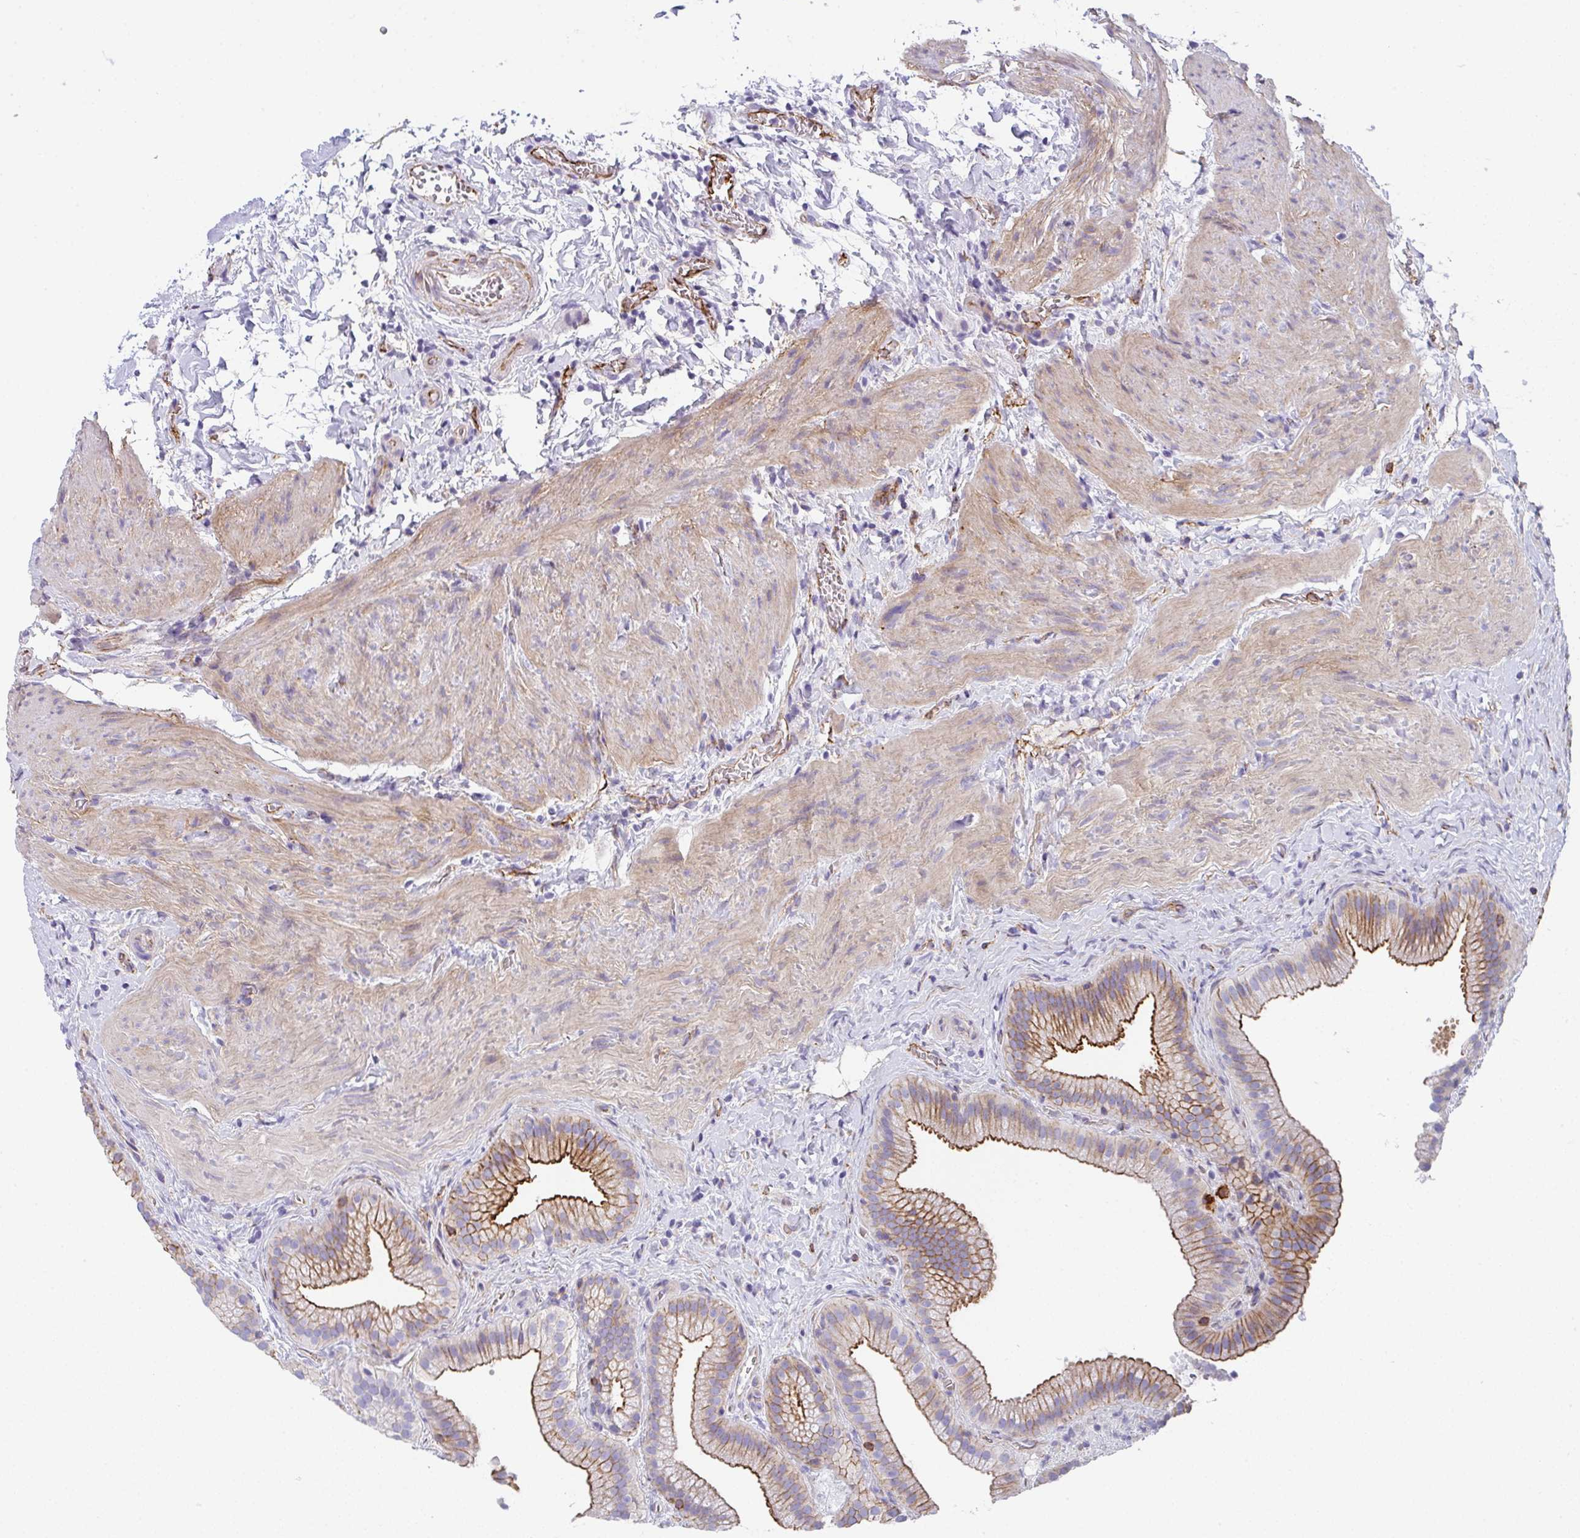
{"staining": {"intensity": "moderate", "quantity": ">75%", "location": "cytoplasmic/membranous"}, "tissue": "gallbladder", "cell_type": "Glandular cells", "image_type": "normal", "snomed": [{"axis": "morphology", "description": "Normal tissue, NOS"}, {"axis": "topography", "description": "Gallbladder"}], "caption": "High-power microscopy captured an immunohistochemistry image of benign gallbladder, revealing moderate cytoplasmic/membranous positivity in about >75% of glandular cells. Nuclei are stained in blue.", "gene": "DBN1", "patient": {"sex": "female", "age": 63}}